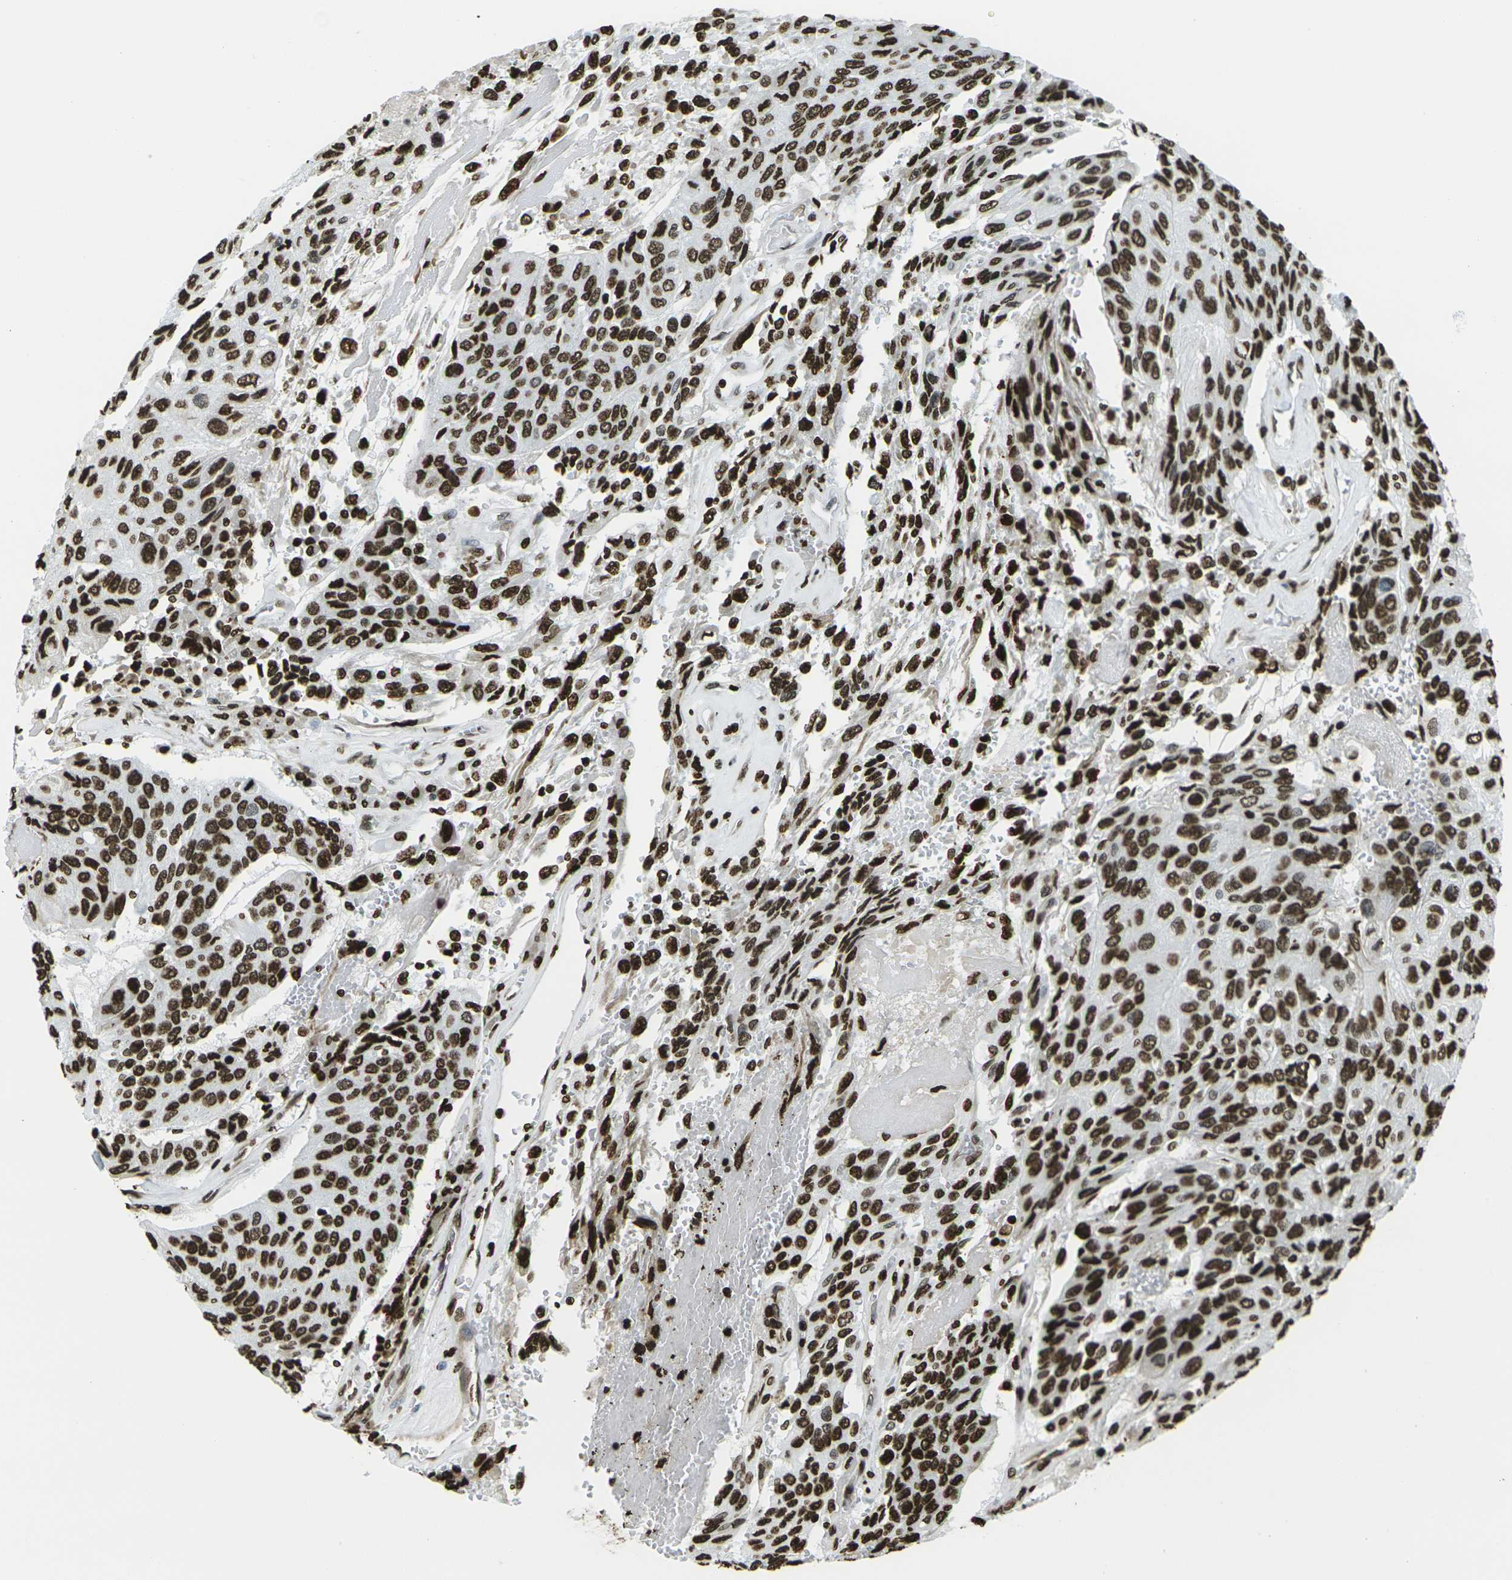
{"staining": {"intensity": "strong", "quantity": ">75%", "location": "nuclear"}, "tissue": "urothelial cancer", "cell_type": "Tumor cells", "image_type": "cancer", "snomed": [{"axis": "morphology", "description": "Urothelial carcinoma, High grade"}, {"axis": "topography", "description": "Urinary bladder"}], "caption": "Immunohistochemical staining of human urothelial cancer reveals high levels of strong nuclear protein expression in about >75% of tumor cells.", "gene": "H1-2", "patient": {"sex": "female", "age": 85}}